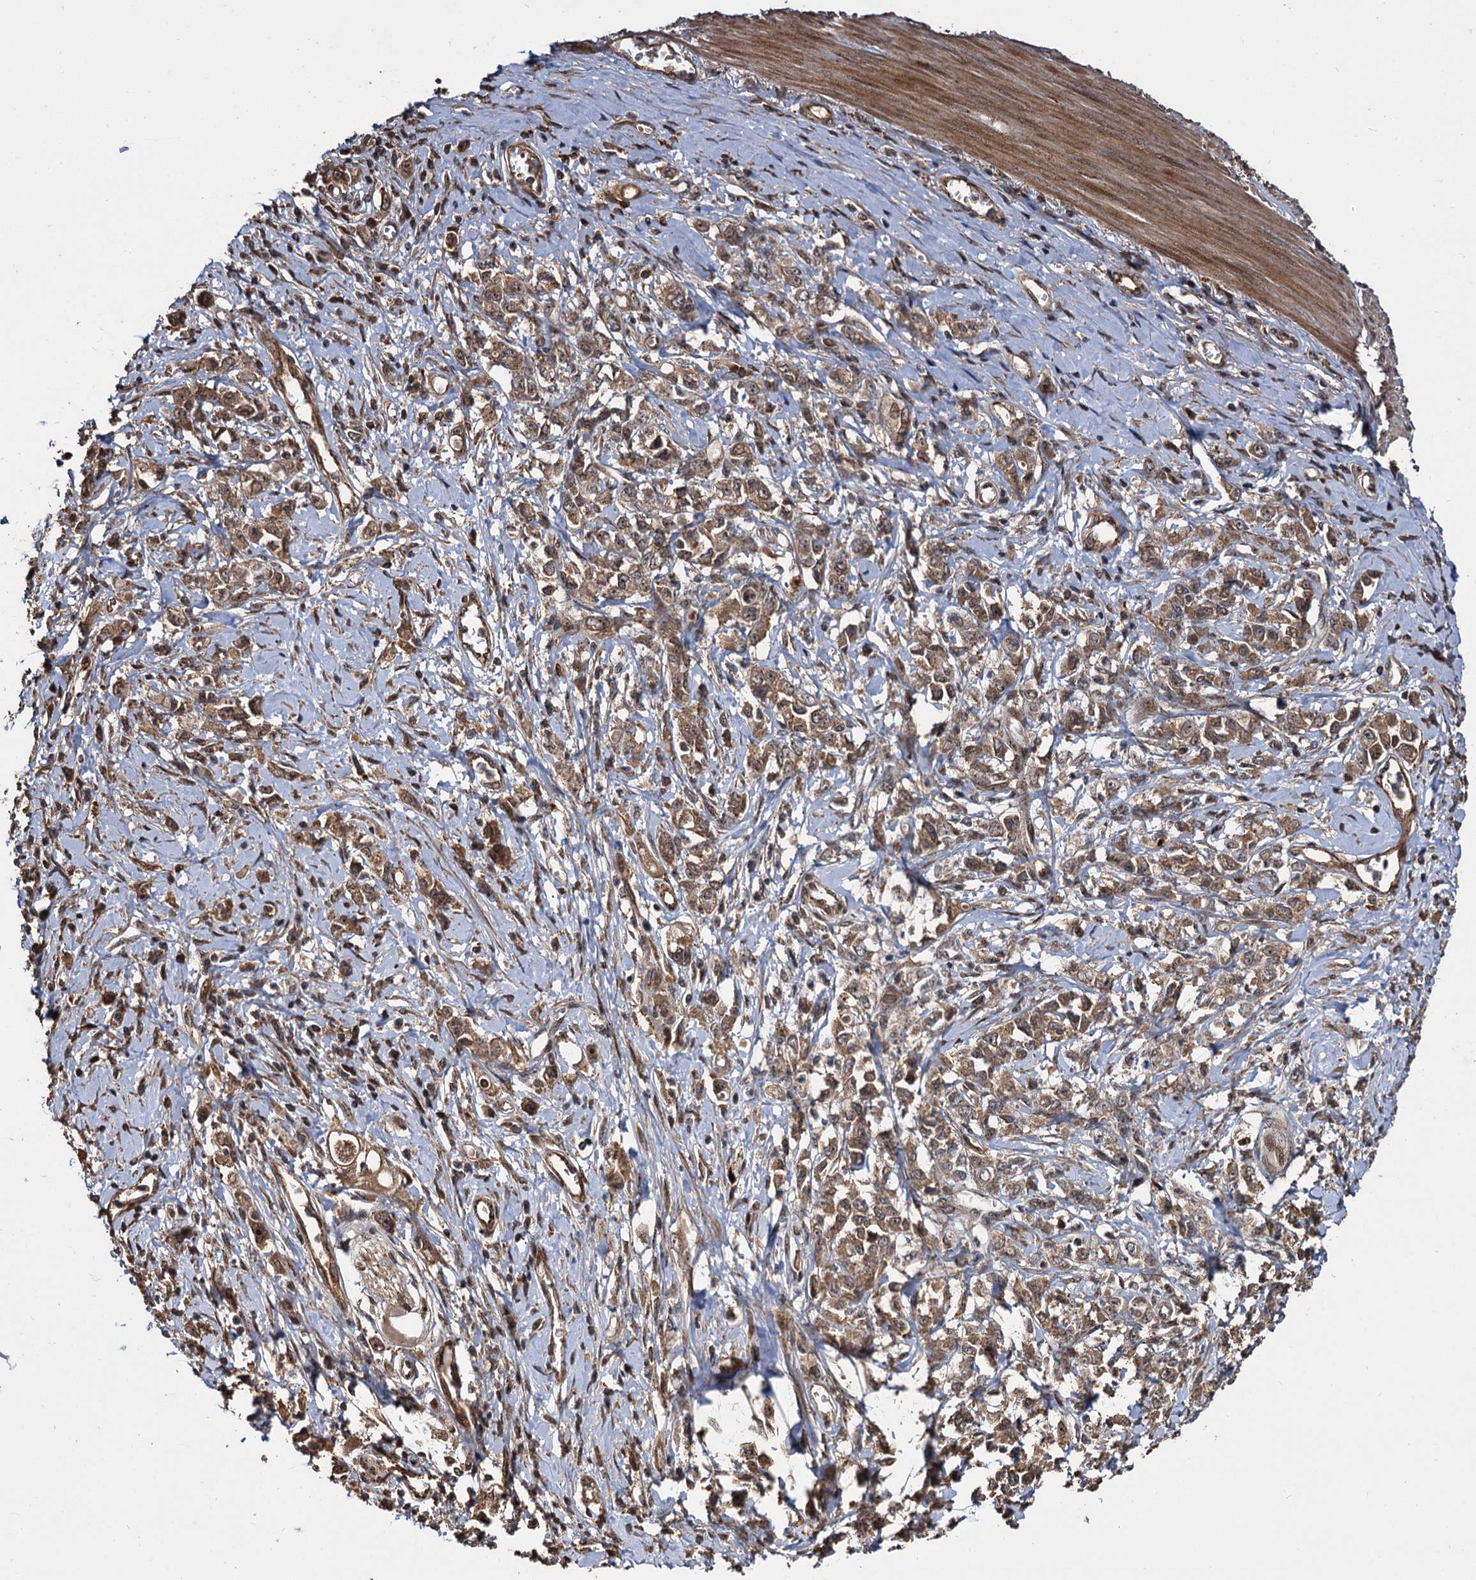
{"staining": {"intensity": "moderate", "quantity": ">75%", "location": "cytoplasmic/membranous"}, "tissue": "stomach cancer", "cell_type": "Tumor cells", "image_type": "cancer", "snomed": [{"axis": "morphology", "description": "Adenocarcinoma, NOS"}, {"axis": "topography", "description": "Stomach"}], "caption": "High-power microscopy captured an IHC image of stomach adenocarcinoma, revealing moderate cytoplasmic/membranous positivity in approximately >75% of tumor cells.", "gene": "CEP192", "patient": {"sex": "female", "age": 76}}